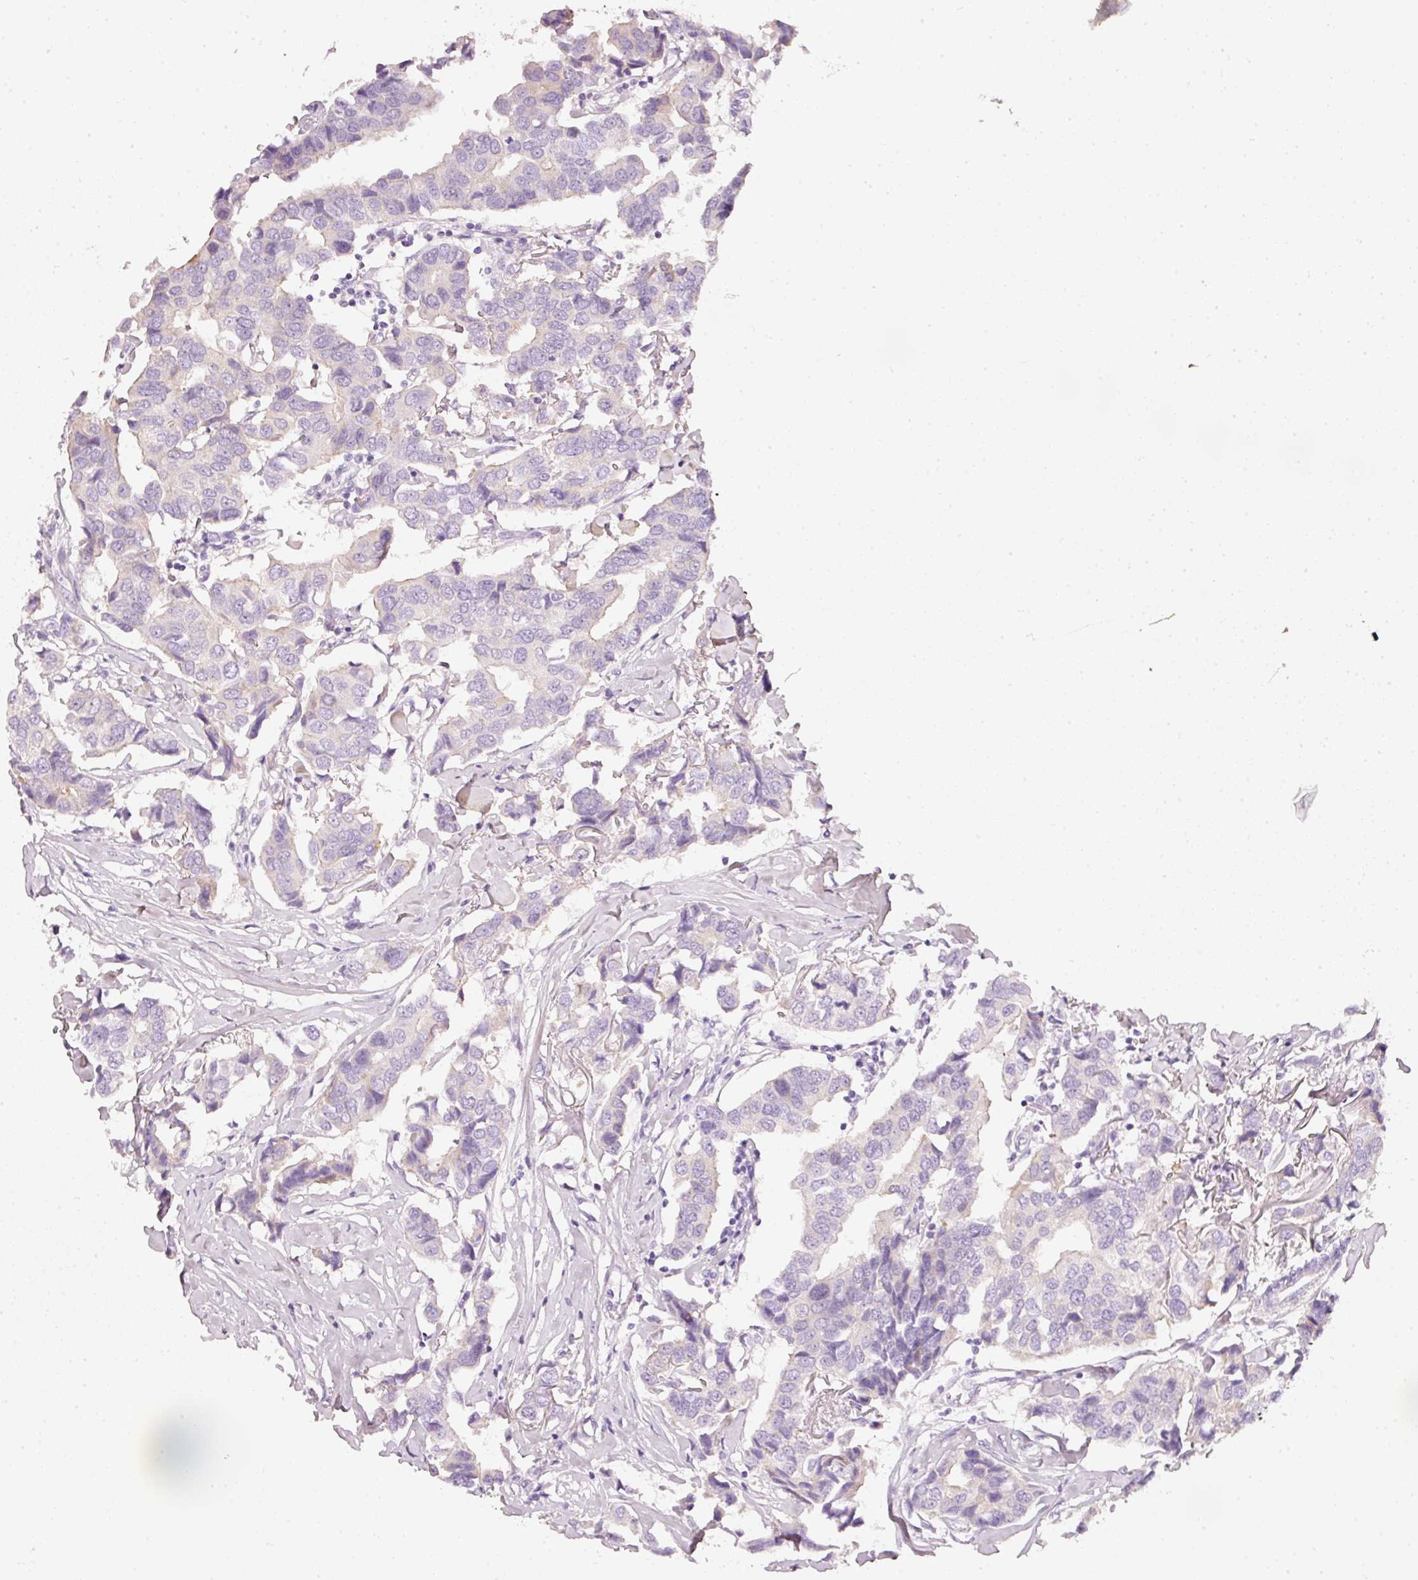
{"staining": {"intensity": "weak", "quantity": "<25%", "location": "cytoplasmic/membranous"}, "tissue": "breast cancer", "cell_type": "Tumor cells", "image_type": "cancer", "snomed": [{"axis": "morphology", "description": "Duct carcinoma"}, {"axis": "topography", "description": "Breast"}], "caption": "Immunohistochemistry micrograph of neoplastic tissue: human breast intraductal carcinoma stained with DAB demonstrates no significant protein positivity in tumor cells.", "gene": "PDXDC1", "patient": {"sex": "female", "age": 80}}